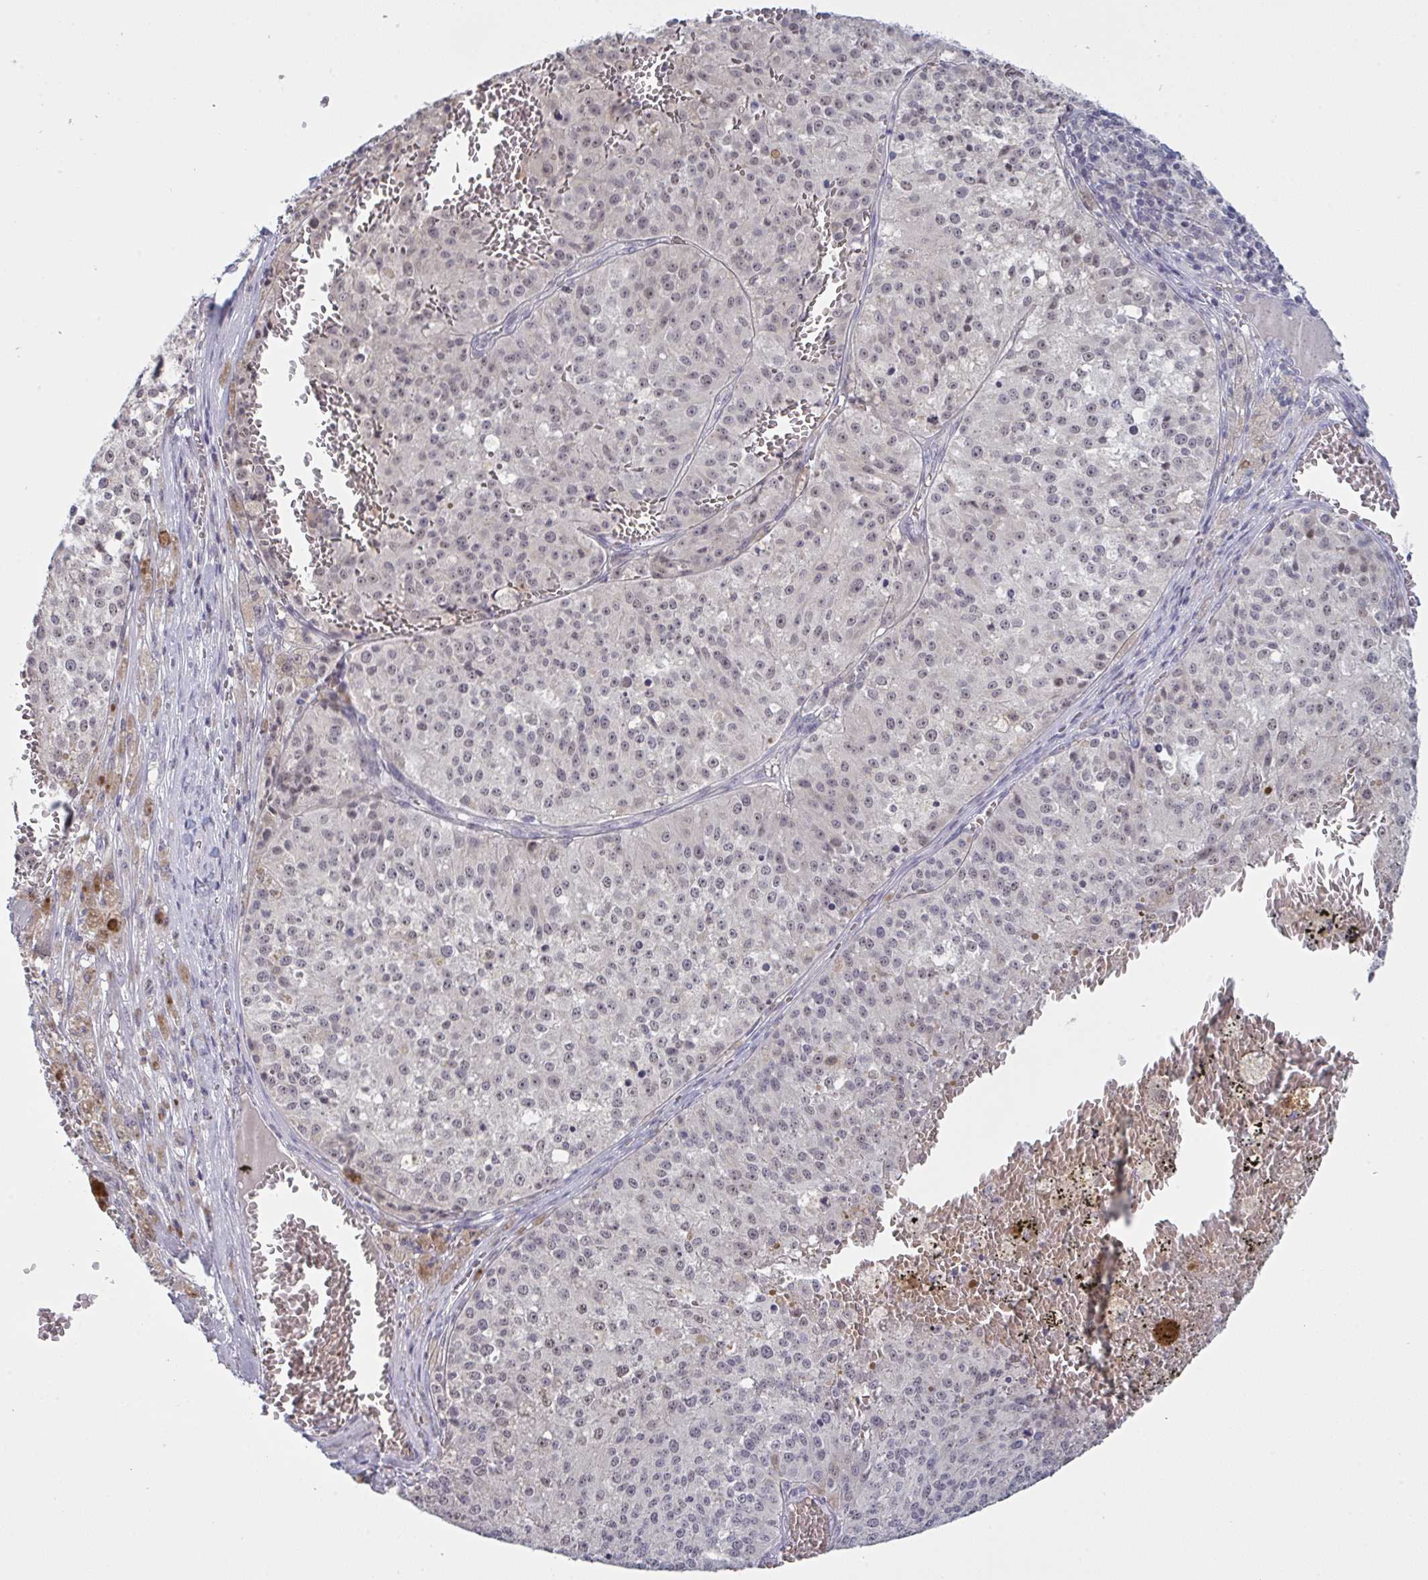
{"staining": {"intensity": "weak", "quantity": "<25%", "location": "nuclear"}, "tissue": "melanoma", "cell_type": "Tumor cells", "image_type": "cancer", "snomed": [{"axis": "morphology", "description": "Malignant melanoma, Metastatic site"}, {"axis": "topography", "description": "Lymph node"}], "caption": "Immunohistochemistry (IHC) micrograph of melanoma stained for a protein (brown), which displays no staining in tumor cells.", "gene": "ZNF784", "patient": {"sex": "female", "age": 64}}